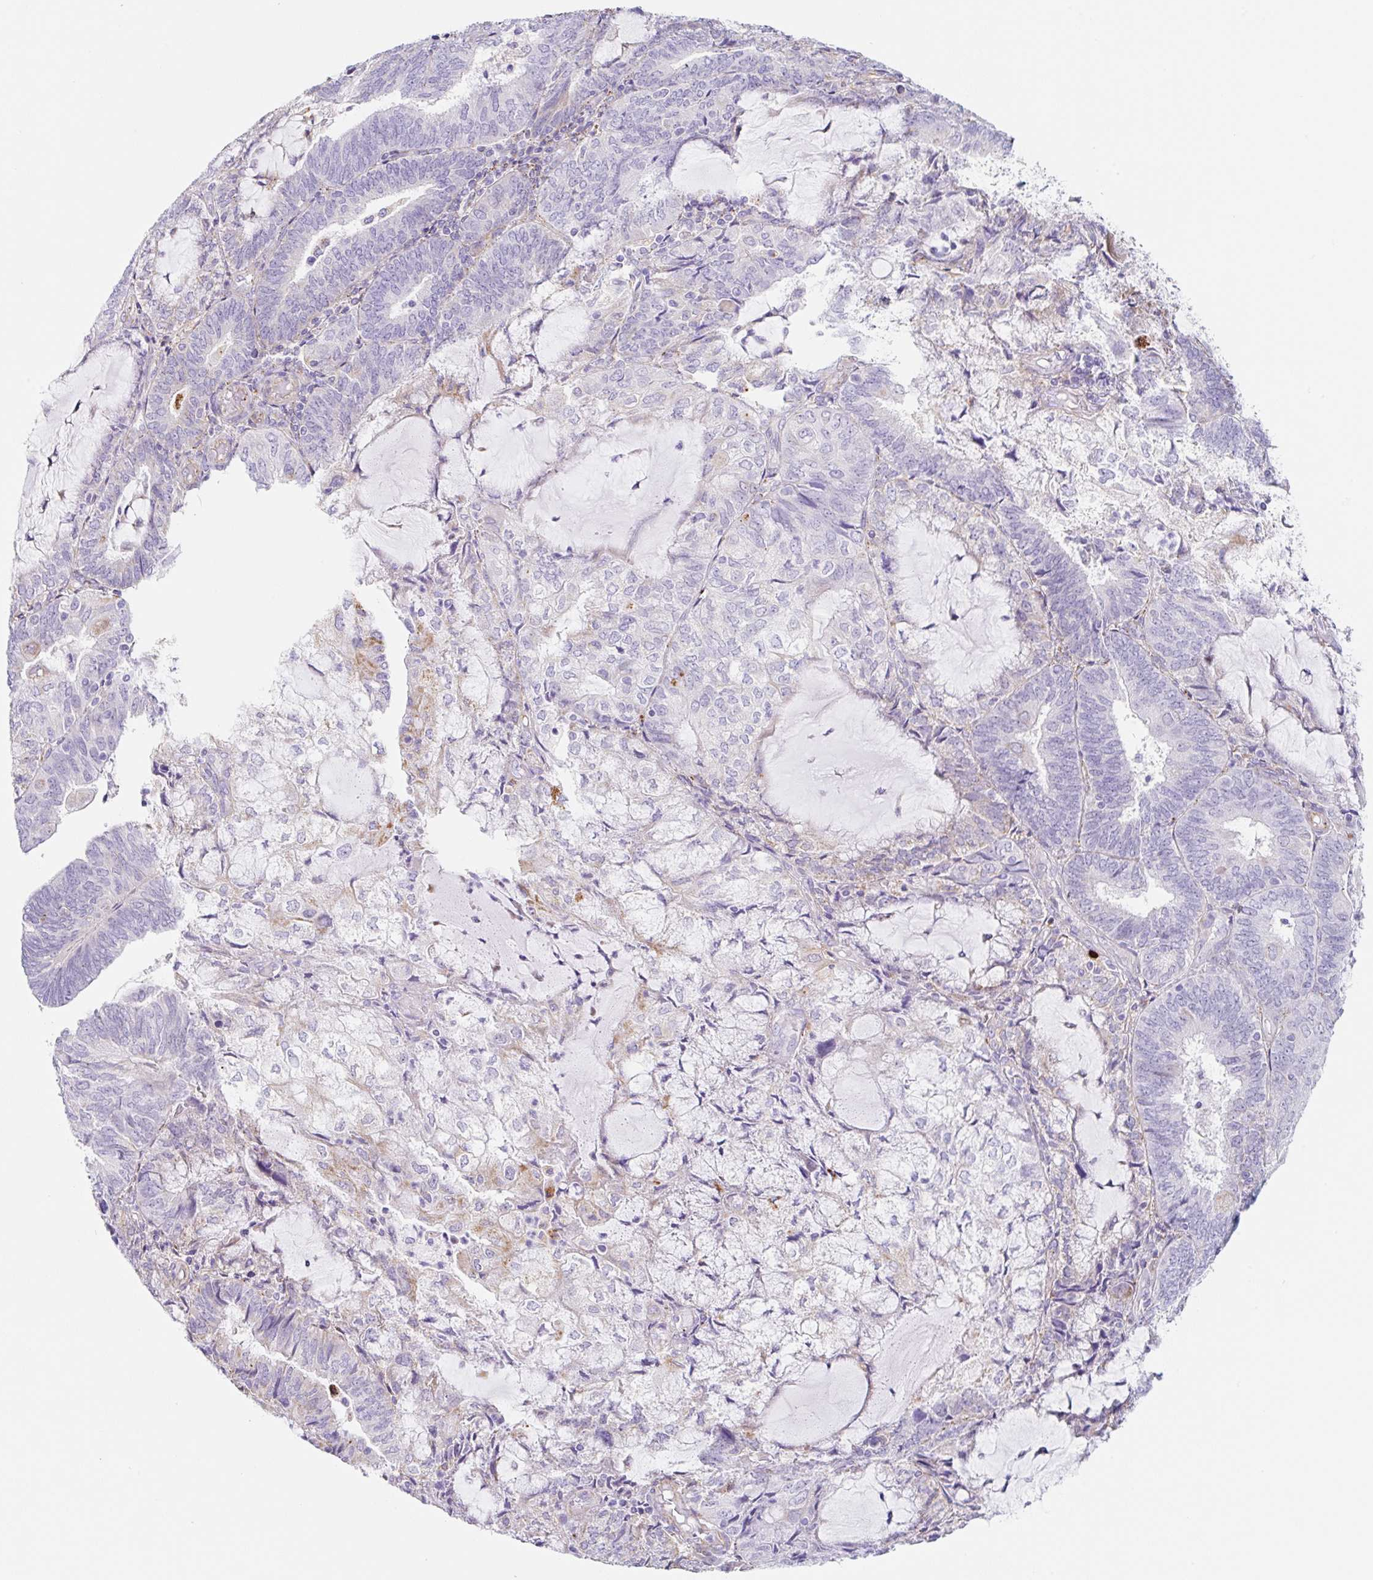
{"staining": {"intensity": "weak", "quantity": "<25%", "location": "cytoplasmic/membranous"}, "tissue": "endometrial cancer", "cell_type": "Tumor cells", "image_type": "cancer", "snomed": [{"axis": "morphology", "description": "Adenocarcinoma, NOS"}, {"axis": "topography", "description": "Endometrium"}], "caption": "Tumor cells show no significant expression in endometrial cancer (adenocarcinoma).", "gene": "DKK4", "patient": {"sex": "female", "age": 81}}